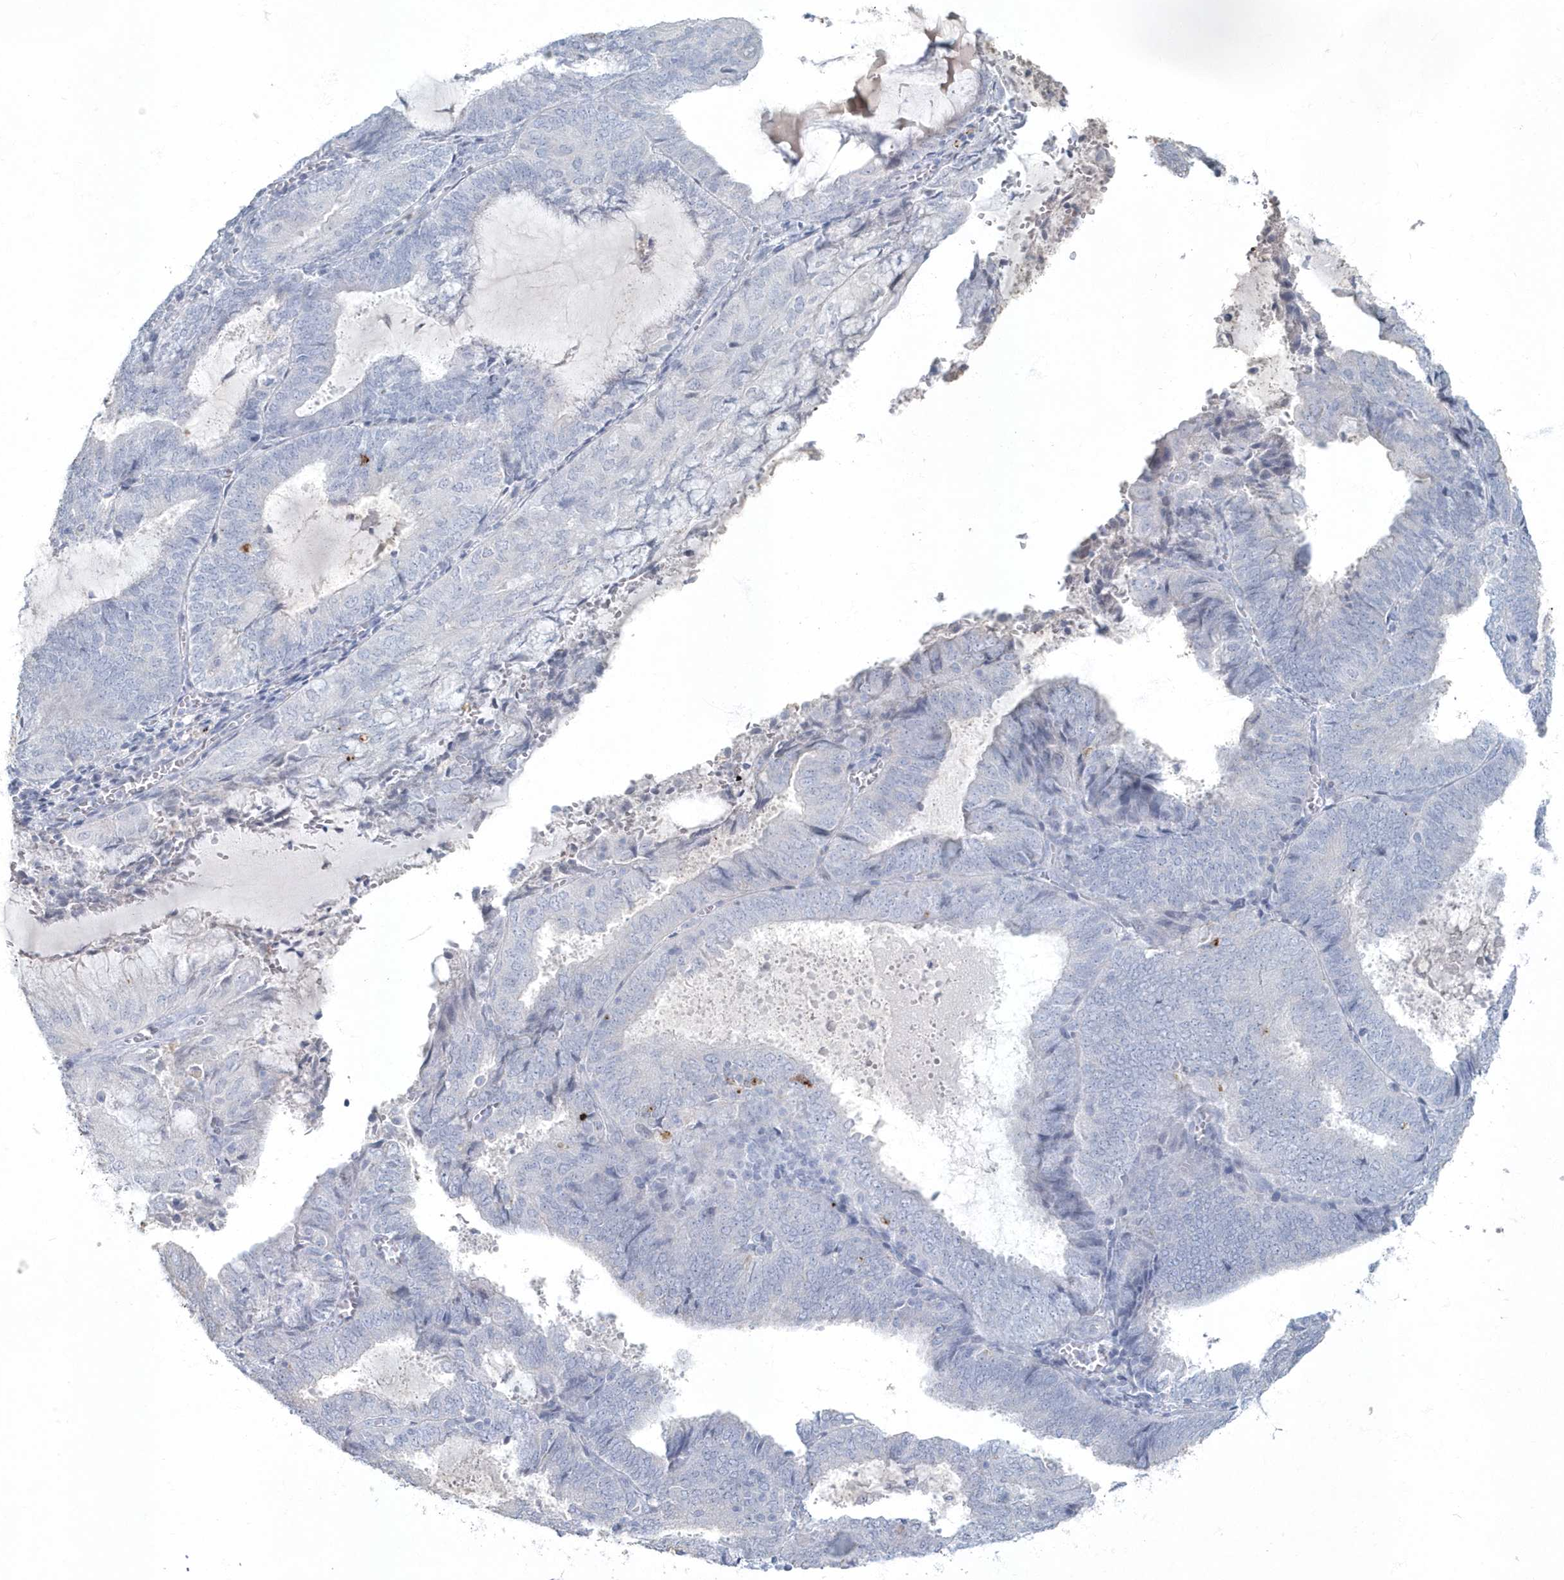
{"staining": {"intensity": "negative", "quantity": "none", "location": "none"}, "tissue": "endometrial cancer", "cell_type": "Tumor cells", "image_type": "cancer", "snomed": [{"axis": "morphology", "description": "Adenocarcinoma, NOS"}, {"axis": "topography", "description": "Endometrium"}], "caption": "This micrograph is of adenocarcinoma (endometrial) stained with immunohistochemistry to label a protein in brown with the nuclei are counter-stained blue. There is no positivity in tumor cells.", "gene": "MYOT", "patient": {"sex": "female", "age": 81}}